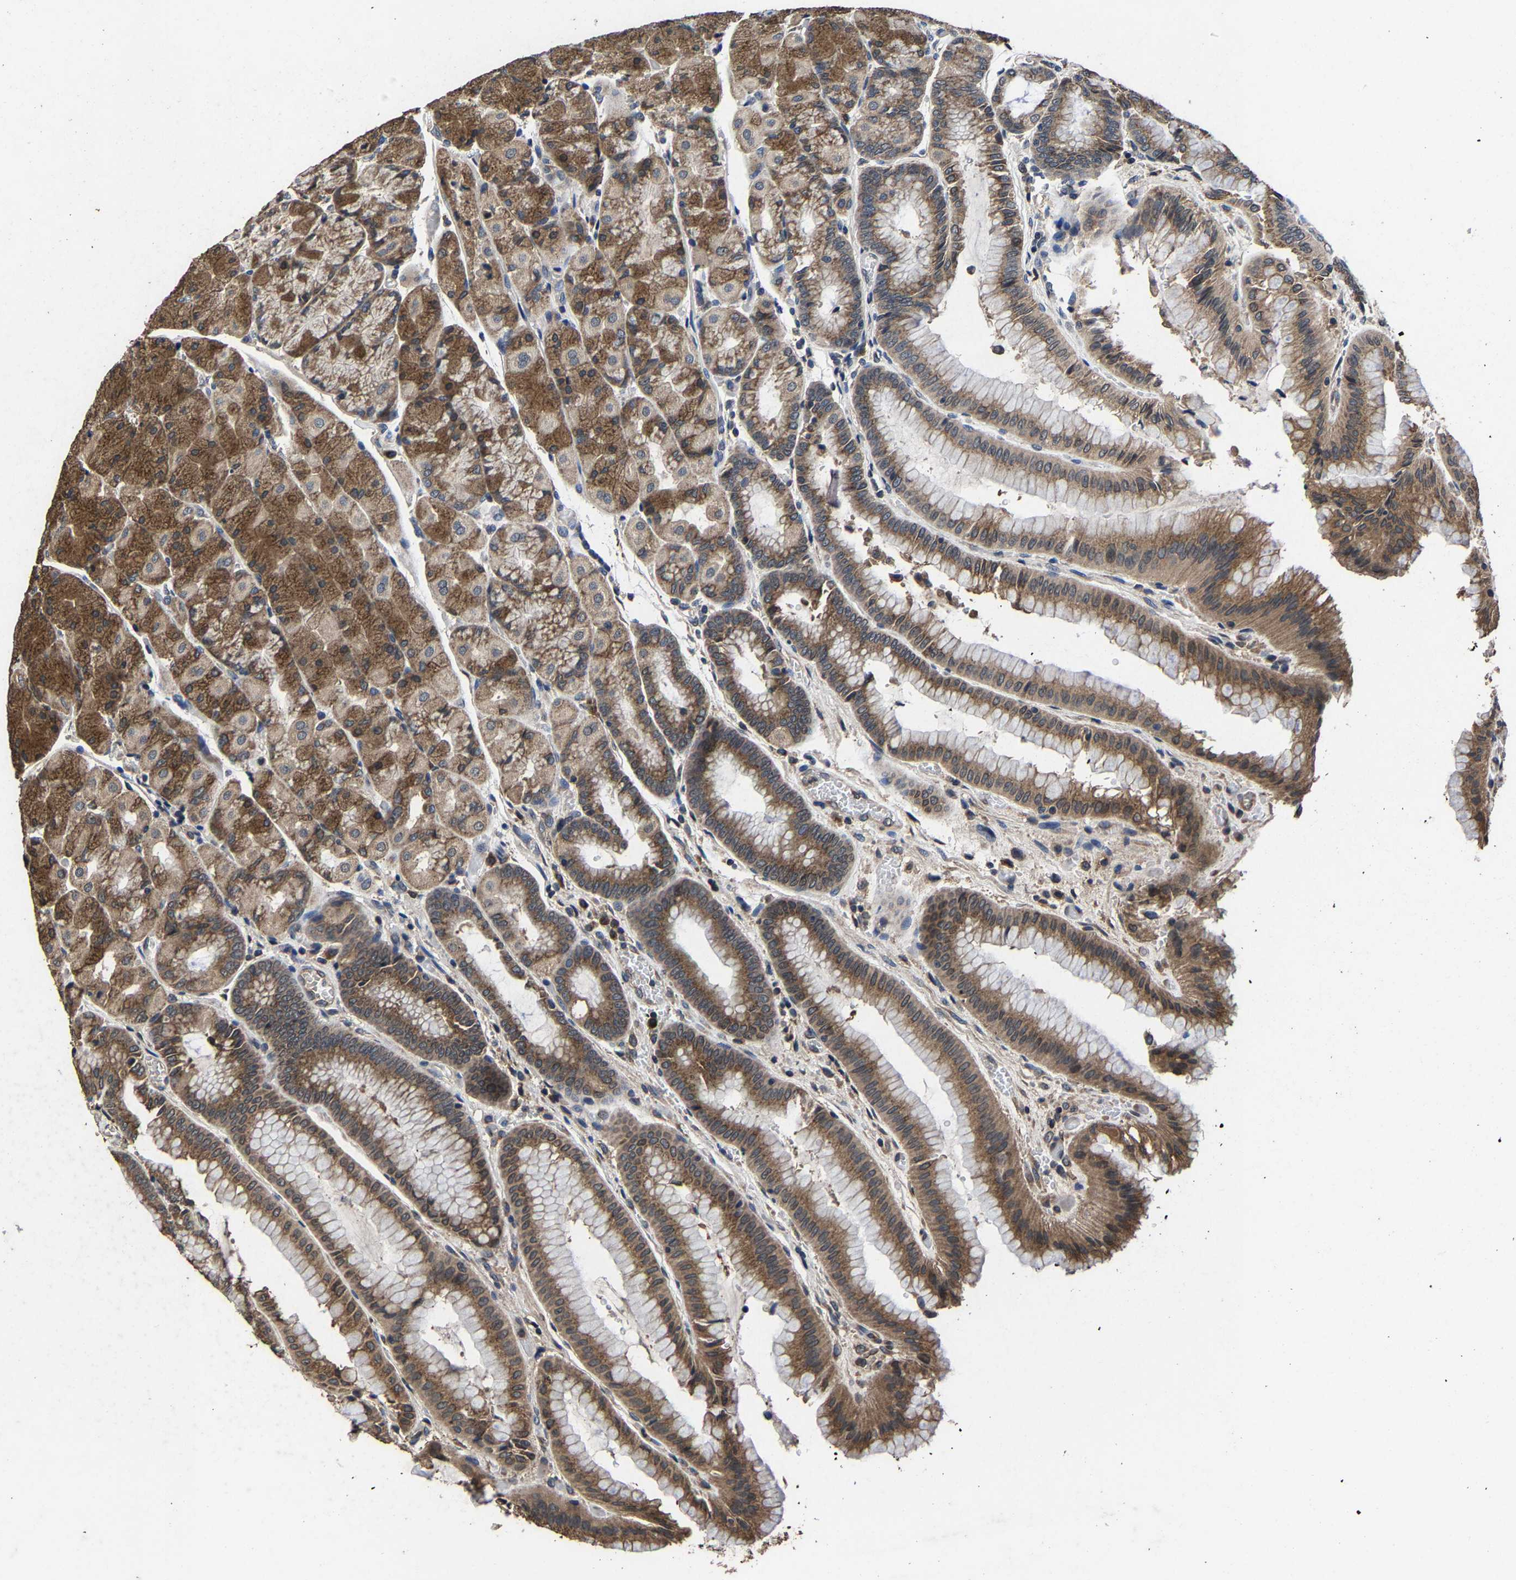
{"staining": {"intensity": "strong", "quantity": ">75%", "location": "cytoplasmic/membranous"}, "tissue": "stomach", "cell_type": "Glandular cells", "image_type": "normal", "snomed": [{"axis": "morphology", "description": "Normal tissue, NOS"}, {"axis": "morphology", "description": "Carcinoid, malignant, NOS"}, {"axis": "topography", "description": "Stomach, upper"}], "caption": "Normal stomach shows strong cytoplasmic/membranous staining in approximately >75% of glandular cells, visualized by immunohistochemistry. The protein of interest is stained brown, and the nuclei are stained in blue (DAB (3,3'-diaminobenzidine) IHC with brightfield microscopy, high magnification).", "gene": "EBAG9", "patient": {"sex": "male", "age": 39}}